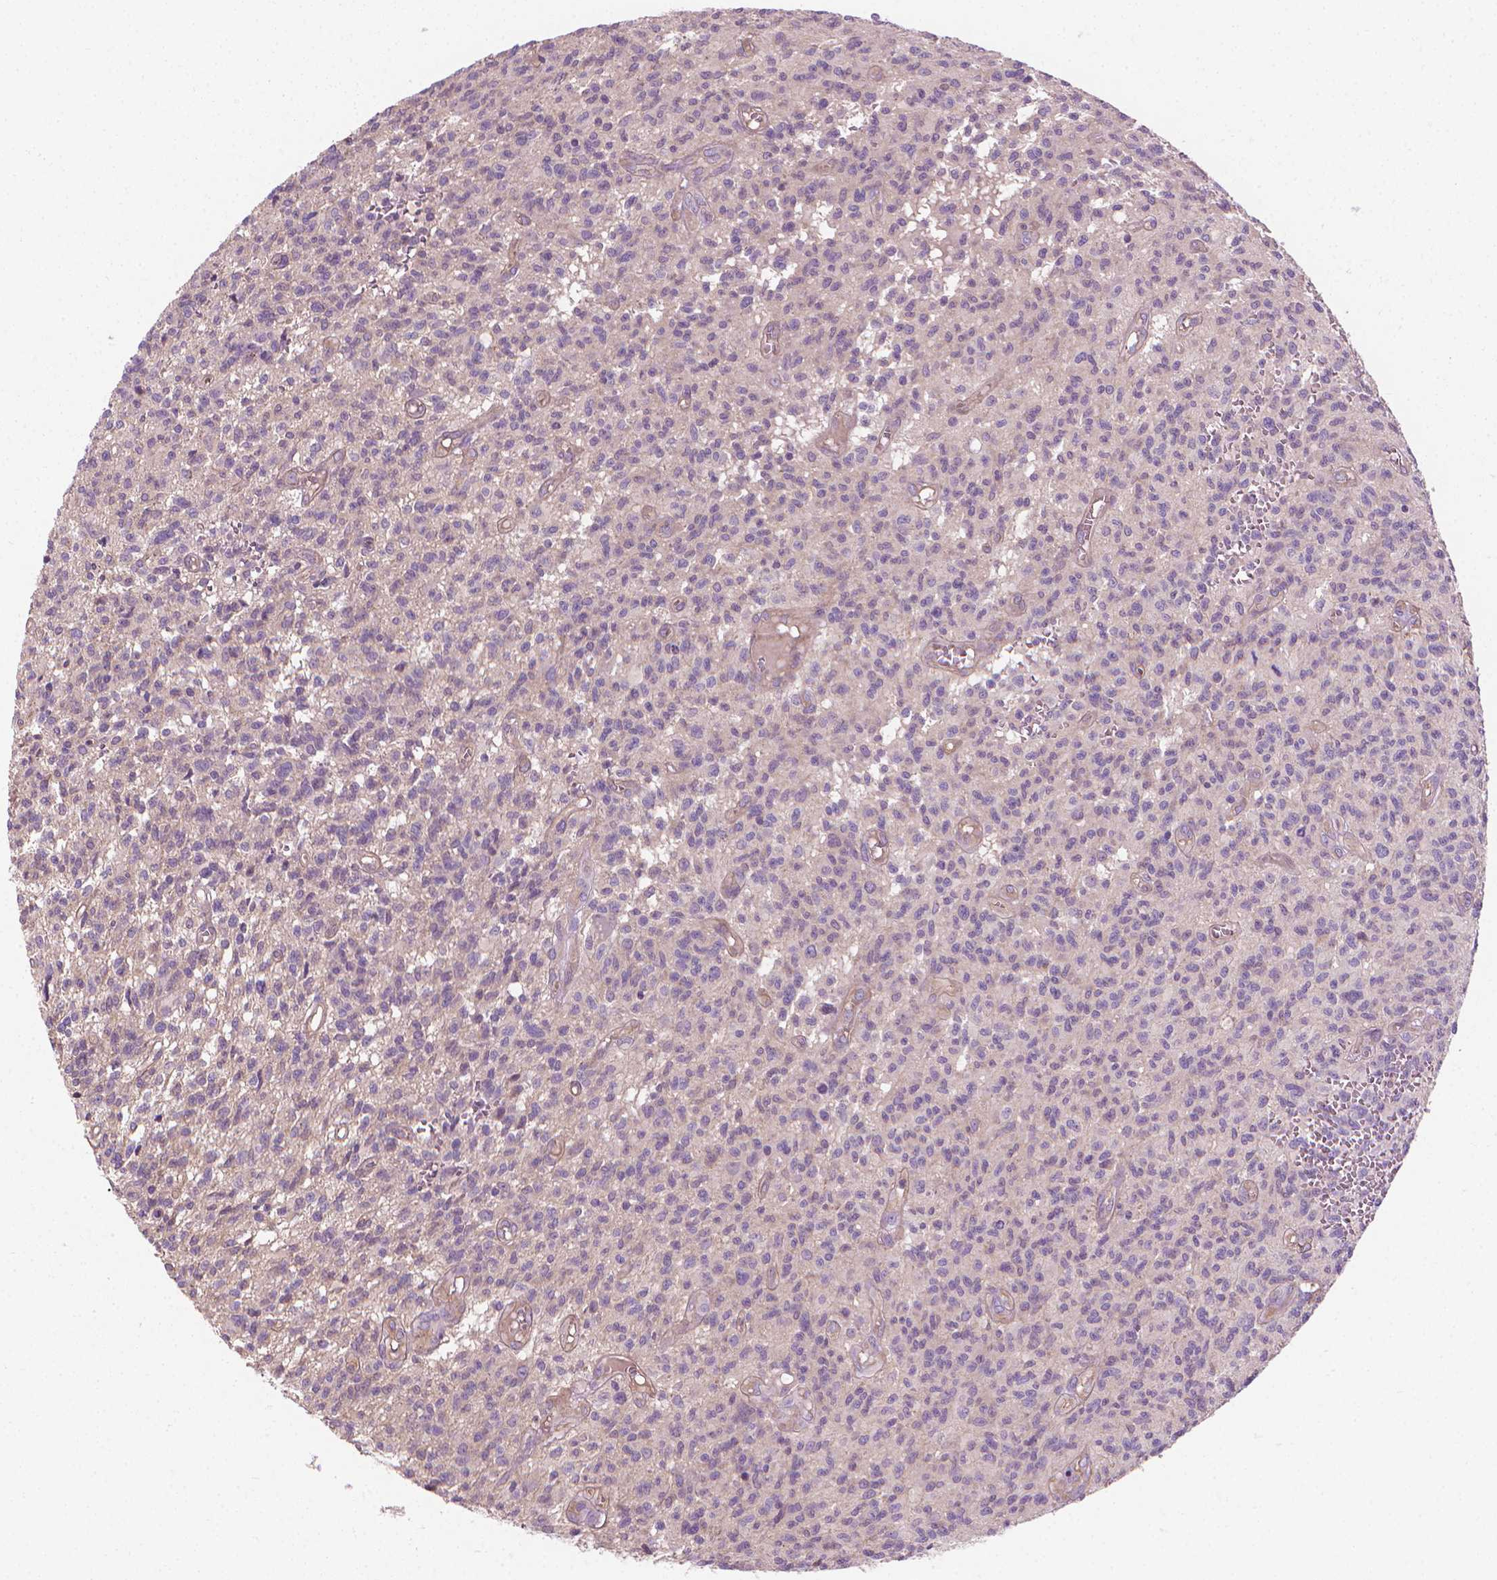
{"staining": {"intensity": "negative", "quantity": "none", "location": "none"}, "tissue": "glioma", "cell_type": "Tumor cells", "image_type": "cancer", "snomed": [{"axis": "morphology", "description": "Glioma, malignant, Low grade"}, {"axis": "topography", "description": "Brain"}], "caption": "Malignant glioma (low-grade) was stained to show a protein in brown. There is no significant positivity in tumor cells.", "gene": "RIIAD1", "patient": {"sex": "male", "age": 64}}